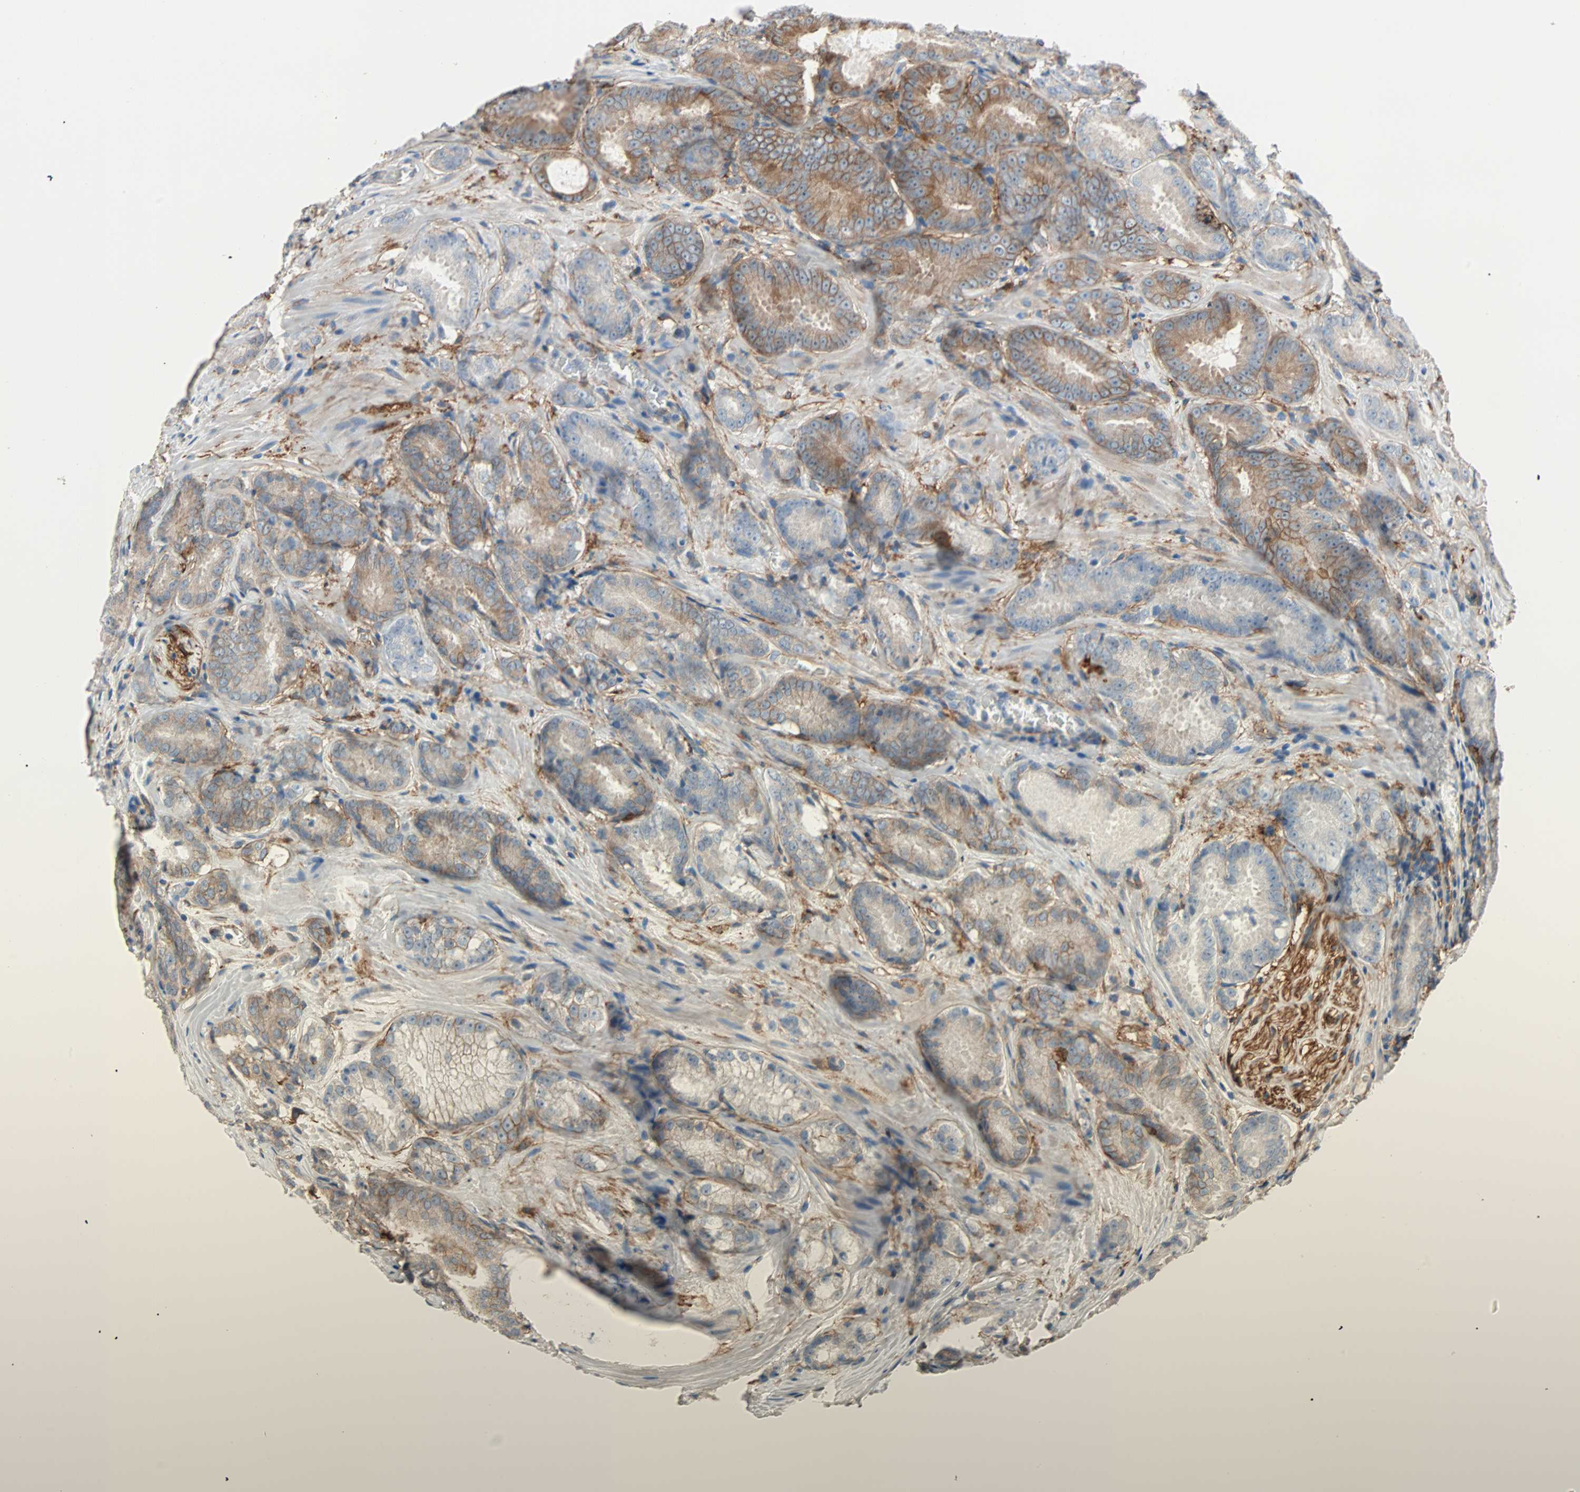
{"staining": {"intensity": "moderate", "quantity": ">75%", "location": "cytoplasmic/membranous"}, "tissue": "prostate cancer", "cell_type": "Tumor cells", "image_type": "cancer", "snomed": [{"axis": "morphology", "description": "Adenocarcinoma, High grade"}, {"axis": "topography", "description": "Prostate"}], "caption": "Moderate cytoplasmic/membranous staining is appreciated in approximately >75% of tumor cells in prostate cancer (high-grade adenocarcinoma).", "gene": "EPB41L2", "patient": {"sex": "male", "age": 64}}